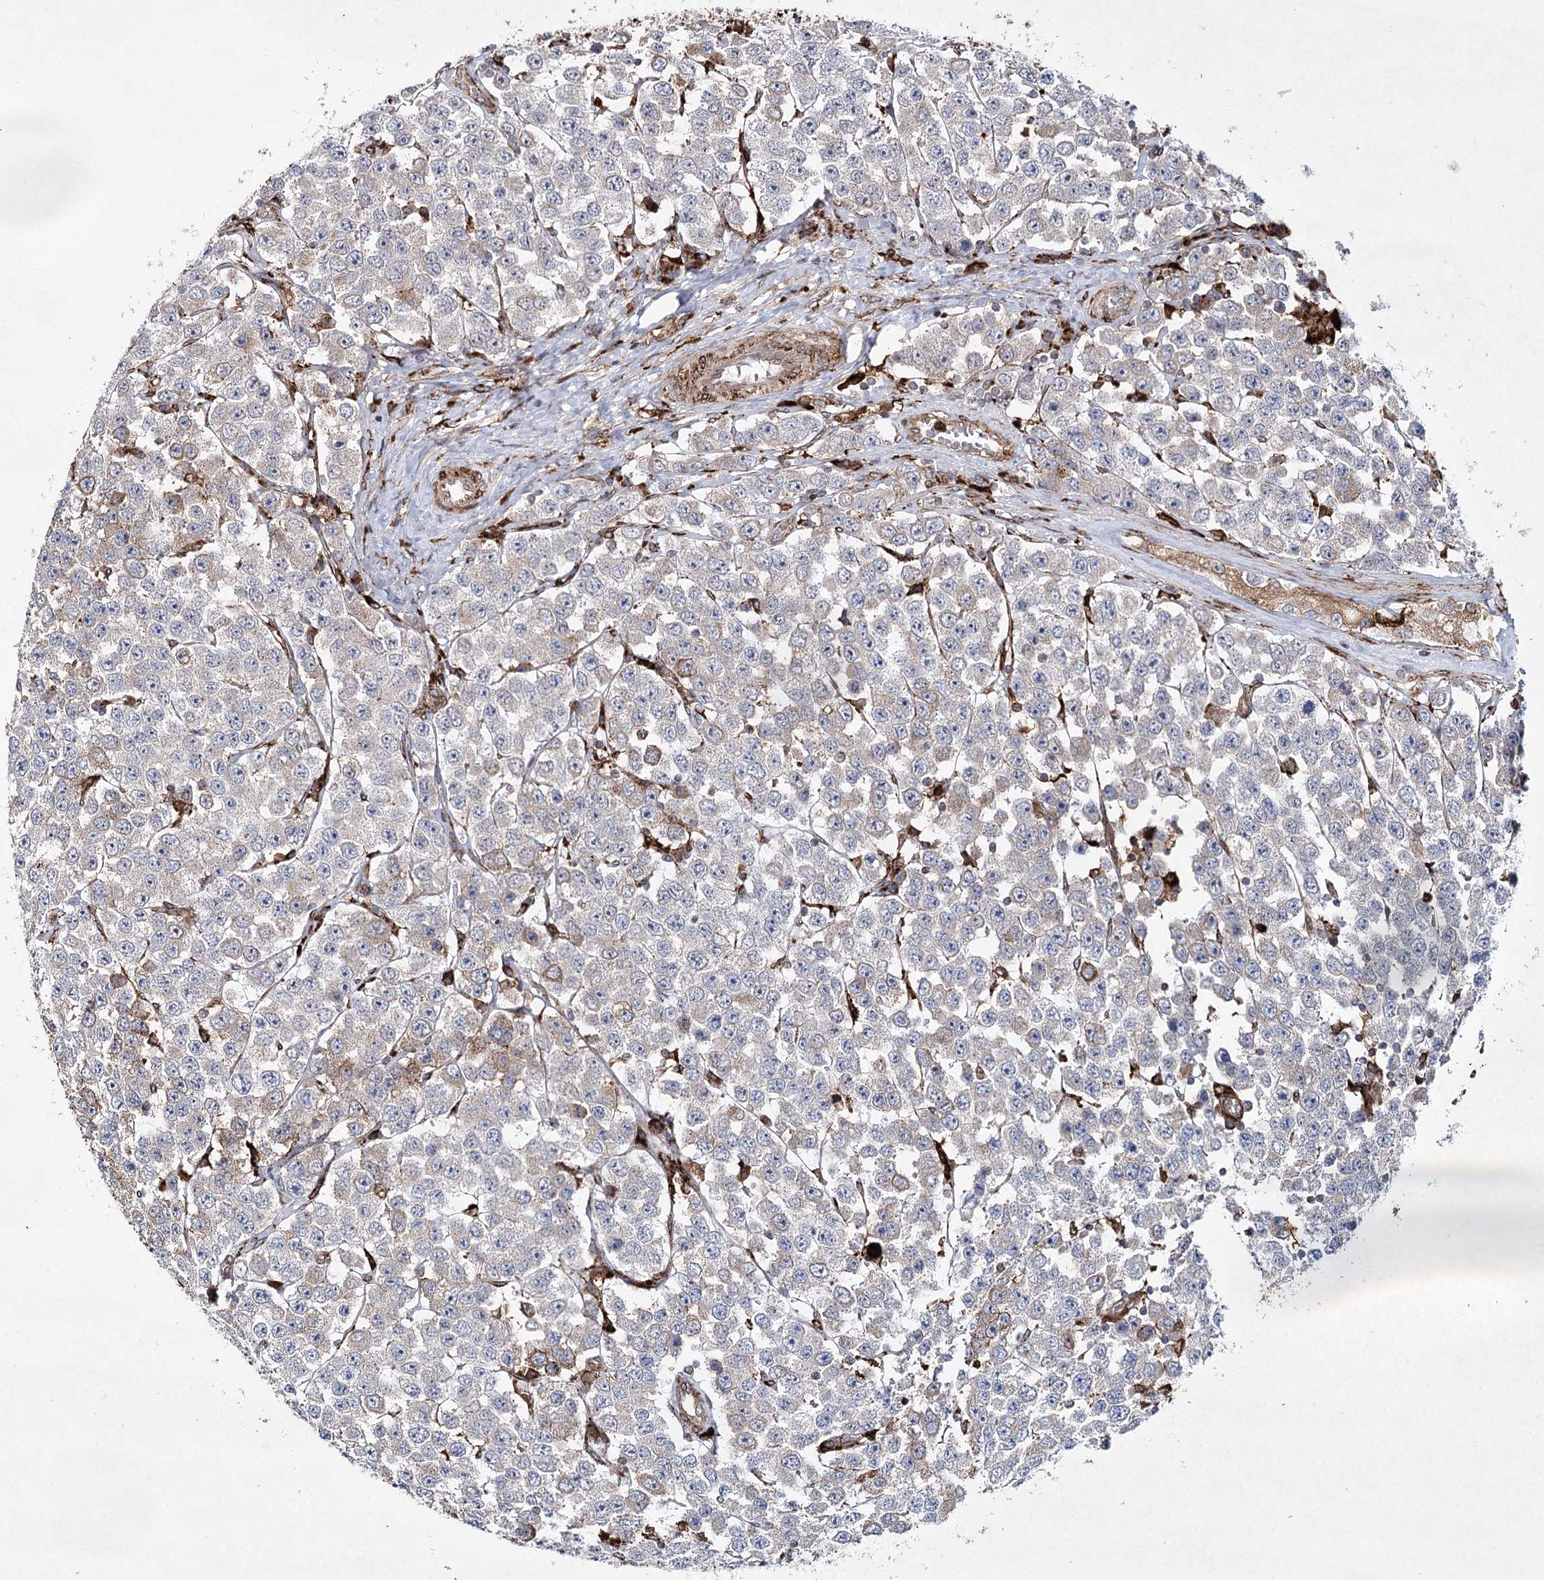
{"staining": {"intensity": "weak", "quantity": "<25%", "location": "cytoplasmic/membranous"}, "tissue": "testis cancer", "cell_type": "Tumor cells", "image_type": "cancer", "snomed": [{"axis": "morphology", "description": "Seminoma, NOS"}, {"axis": "topography", "description": "Testis"}], "caption": "A histopathology image of human seminoma (testis) is negative for staining in tumor cells.", "gene": "DCUN1D4", "patient": {"sex": "male", "age": 28}}